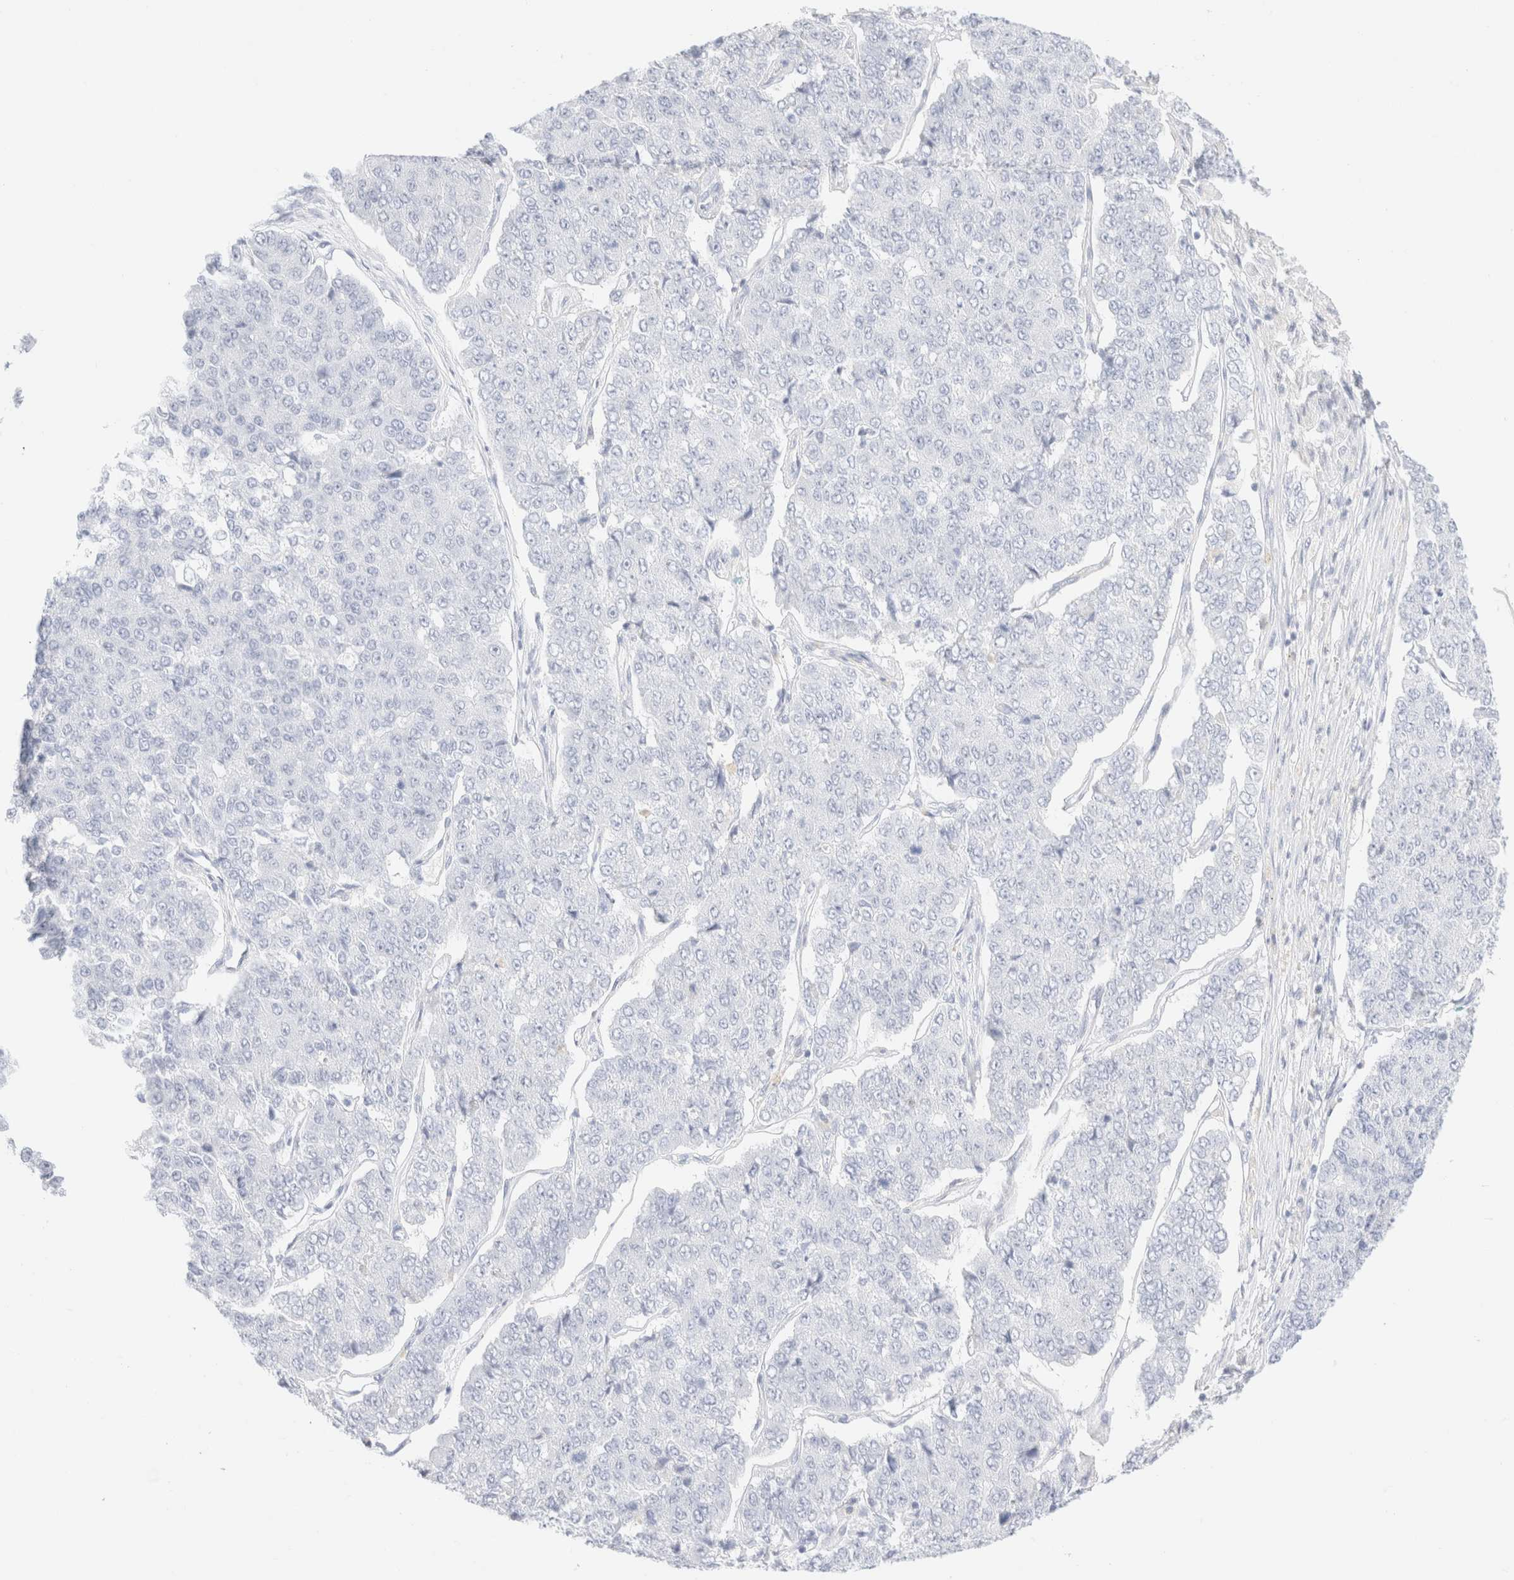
{"staining": {"intensity": "negative", "quantity": "none", "location": "none"}, "tissue": "pancreatic cancer", "cell_type": "Tumor cells", "image_type": "cancer", "snomed": [{"axis": "morphology", "description": "Adenocarcinoma, NOS"}, {"axis": "topography", "description": "Pancreas"}], "caption": "An immunohistochemistry photomicrograph of pancreatic cancer is shown. There is no staining in tumor cells of pancreatic cancer. (DAB (3,3'-diaminobenzidine) immunohistochemistry with hematoxylin counter stain).", "gene": "KRT15", "patient": {"sex": "male", "age": 50}}